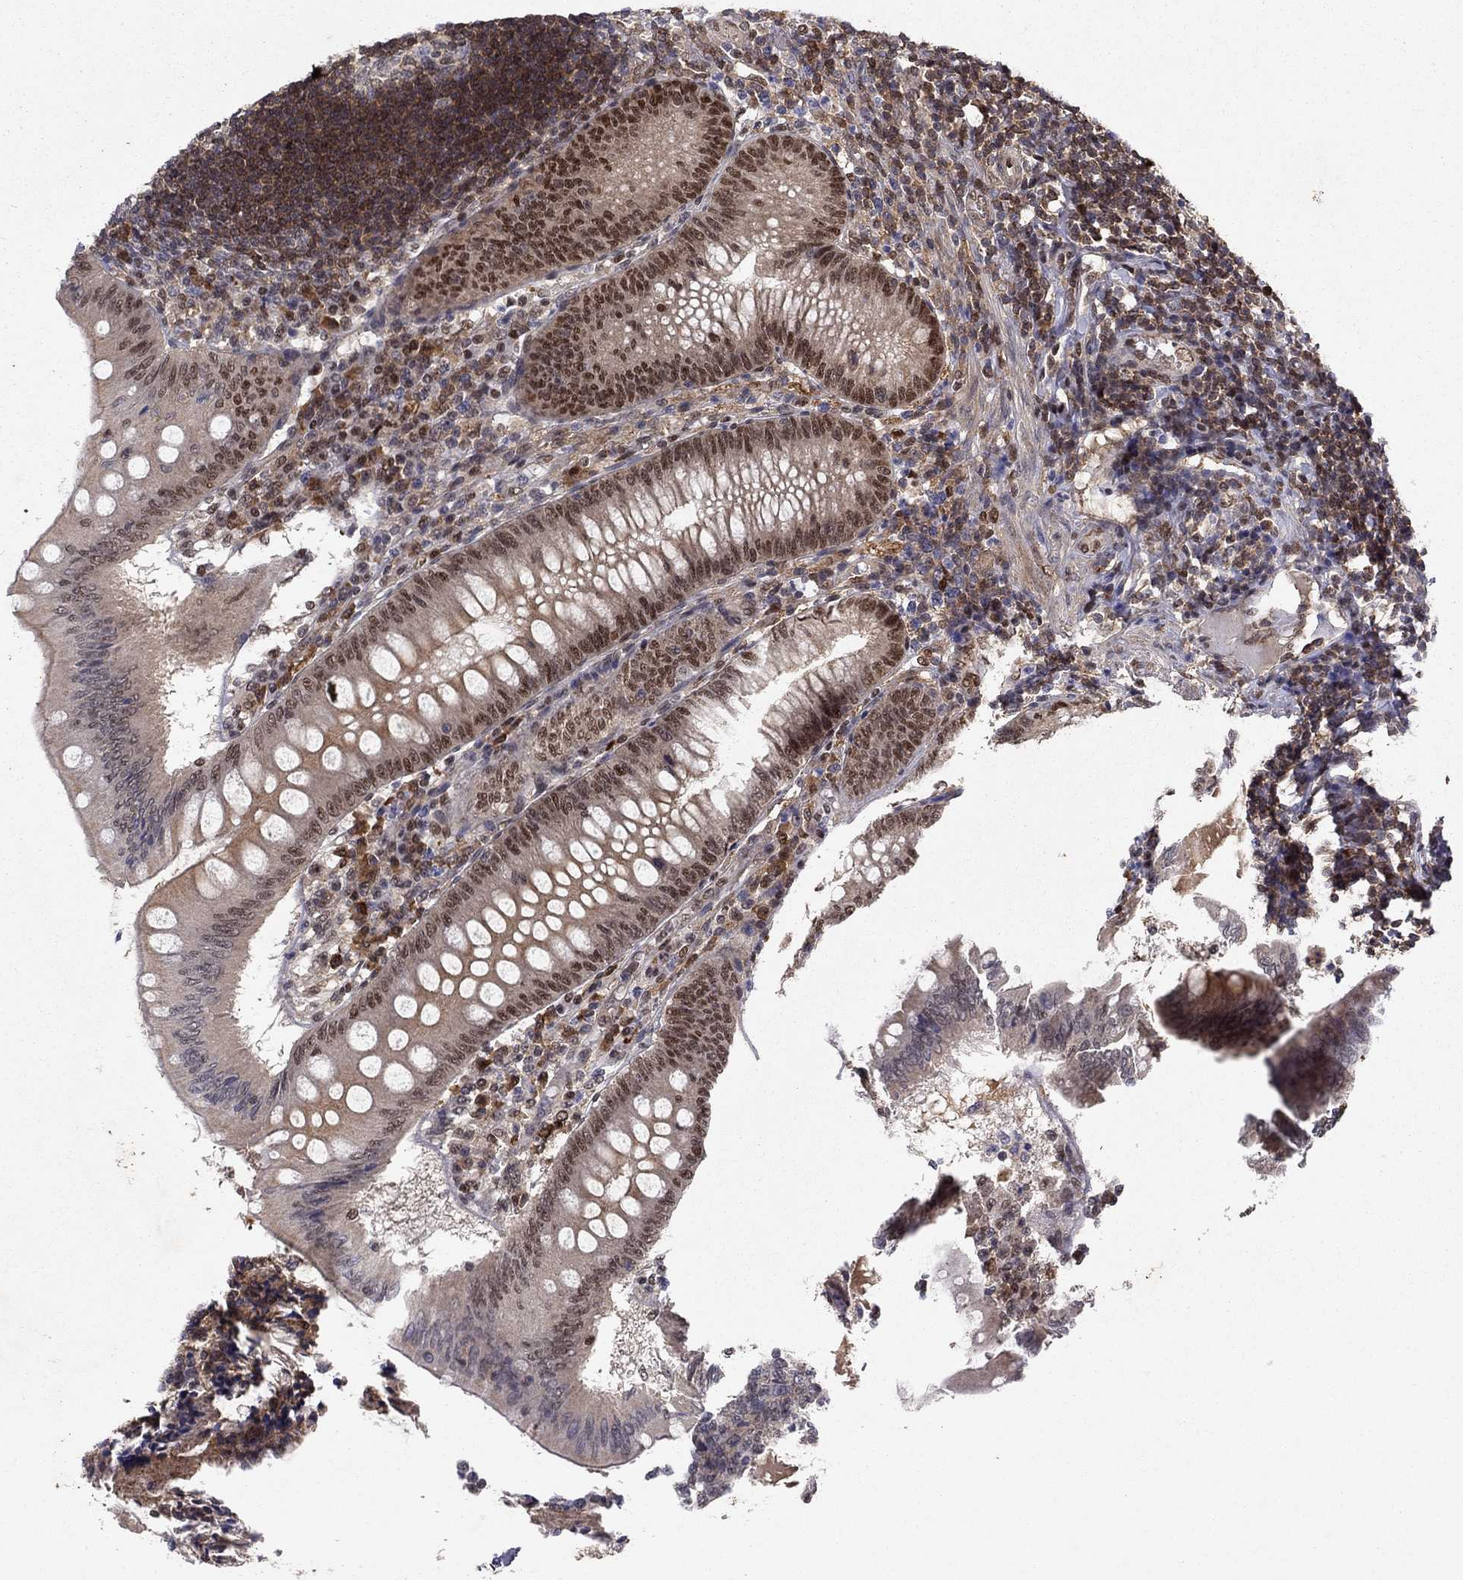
{"staining": {"intensity": "moderate", "quantity": ">75%", "location": "nuclear"}, "tissue": "appendix", "cell_type": "Glandular cells", "image_type": "normal", "snomed": [{"axis": "morphology", "description": "Normal tissue, NOS"}, {"axis": "morphology", "description": "Inflammation, NOS"}, {"axis": "topography", "description": "Appendix"}], "caption": "DAB immunohistochemical staining of benign appendix displays moderate nuclear protein positivity in approximately >75% of glandular cells.", "gene": "CRTC1", "patient": {"sex": "male", "age": 16}}